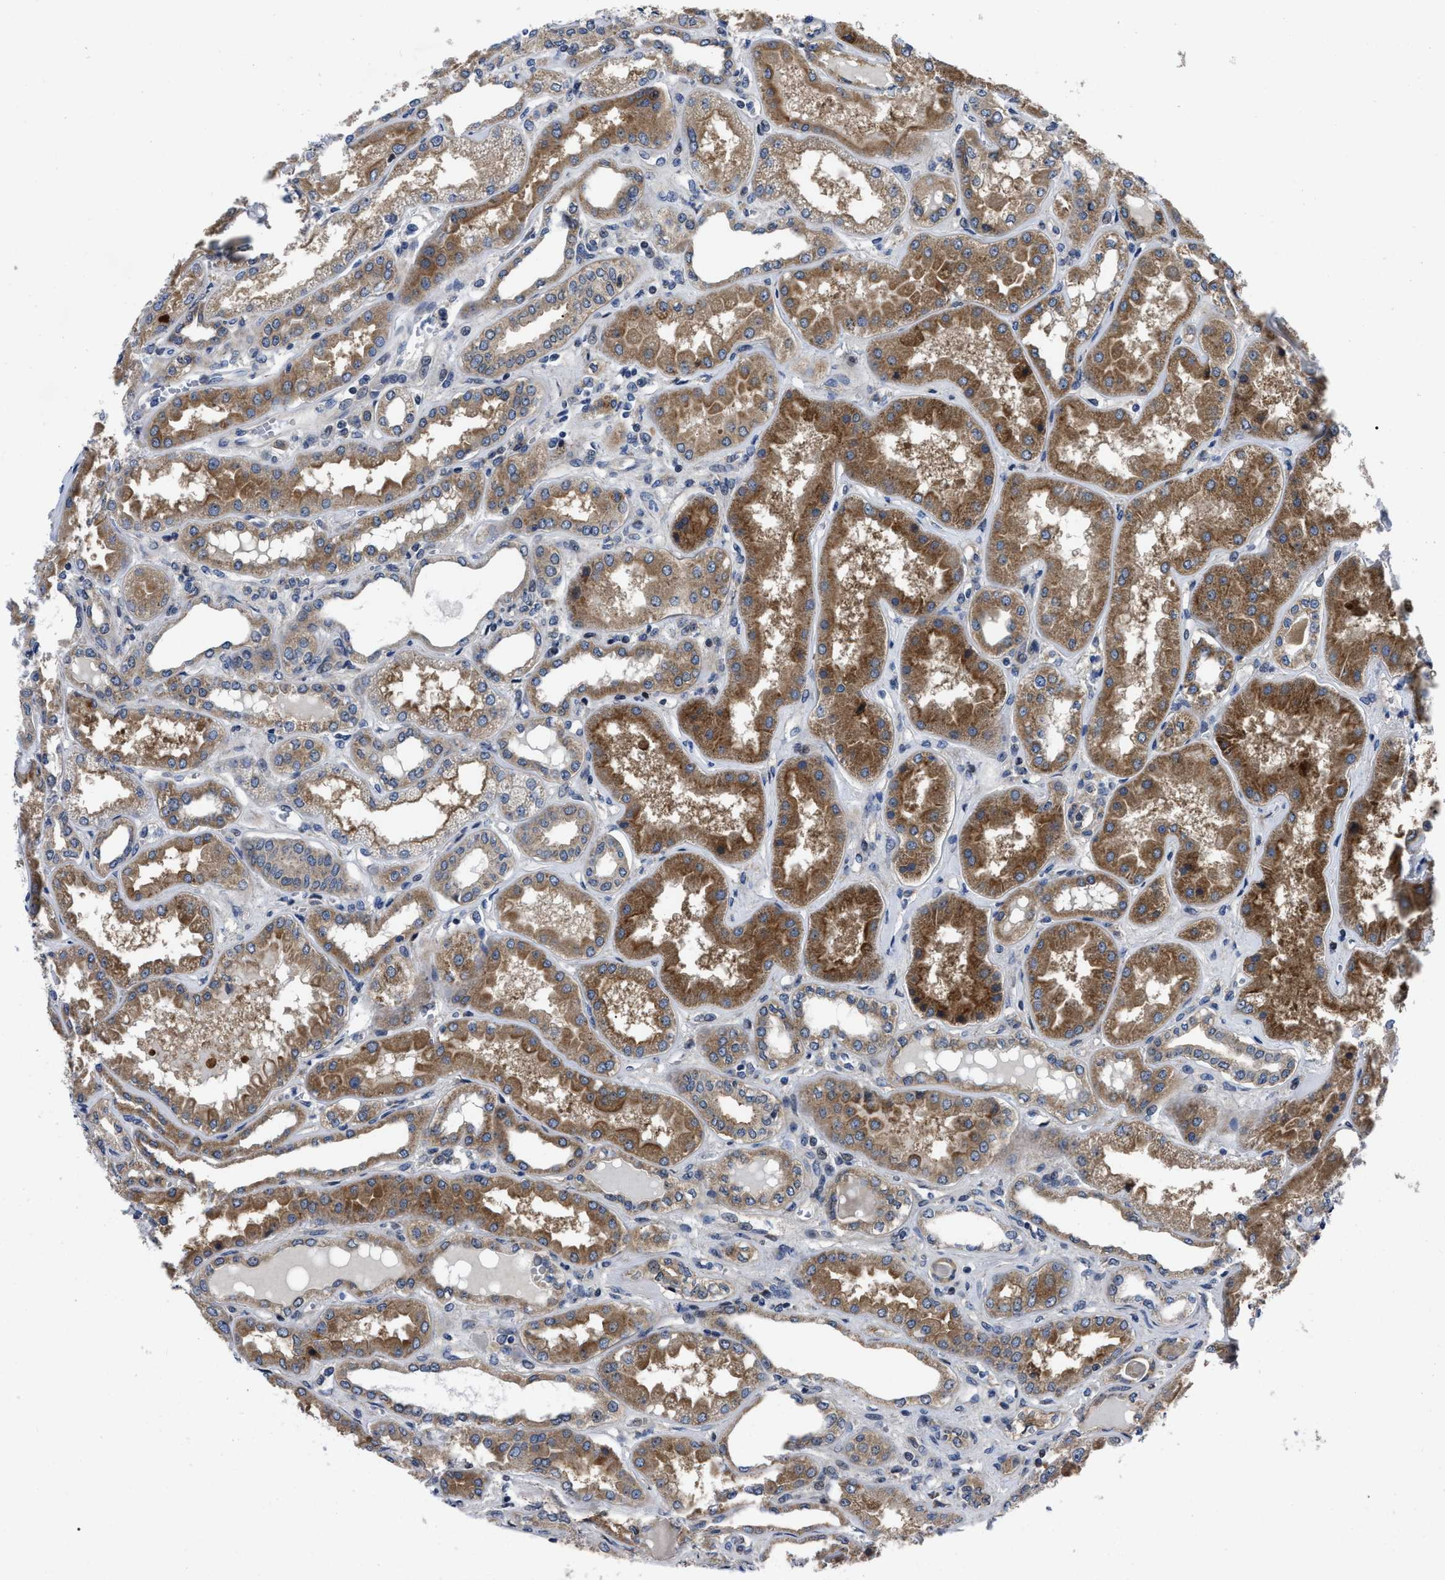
{"staining": {"intensity": "moderate", "quantity": ">75%", "location": "cytoplasmic/membranous"}, "tissue": "kidney", "cell_type": "Cells in glomeruli", "image_type": "normal", "snomed": [{"axis": "morphology", "description": "Normal tissue, NOS"}, {"axis": "topography", "description": "Kidney"}], "caption": "The immunohistochemical stain shows moderate cytoplasmic/membranous expression in cells in glomeruli of unremarkable kidney.", "gene": "PPWD1", "patient": {"sex": "female", "age": 56}}